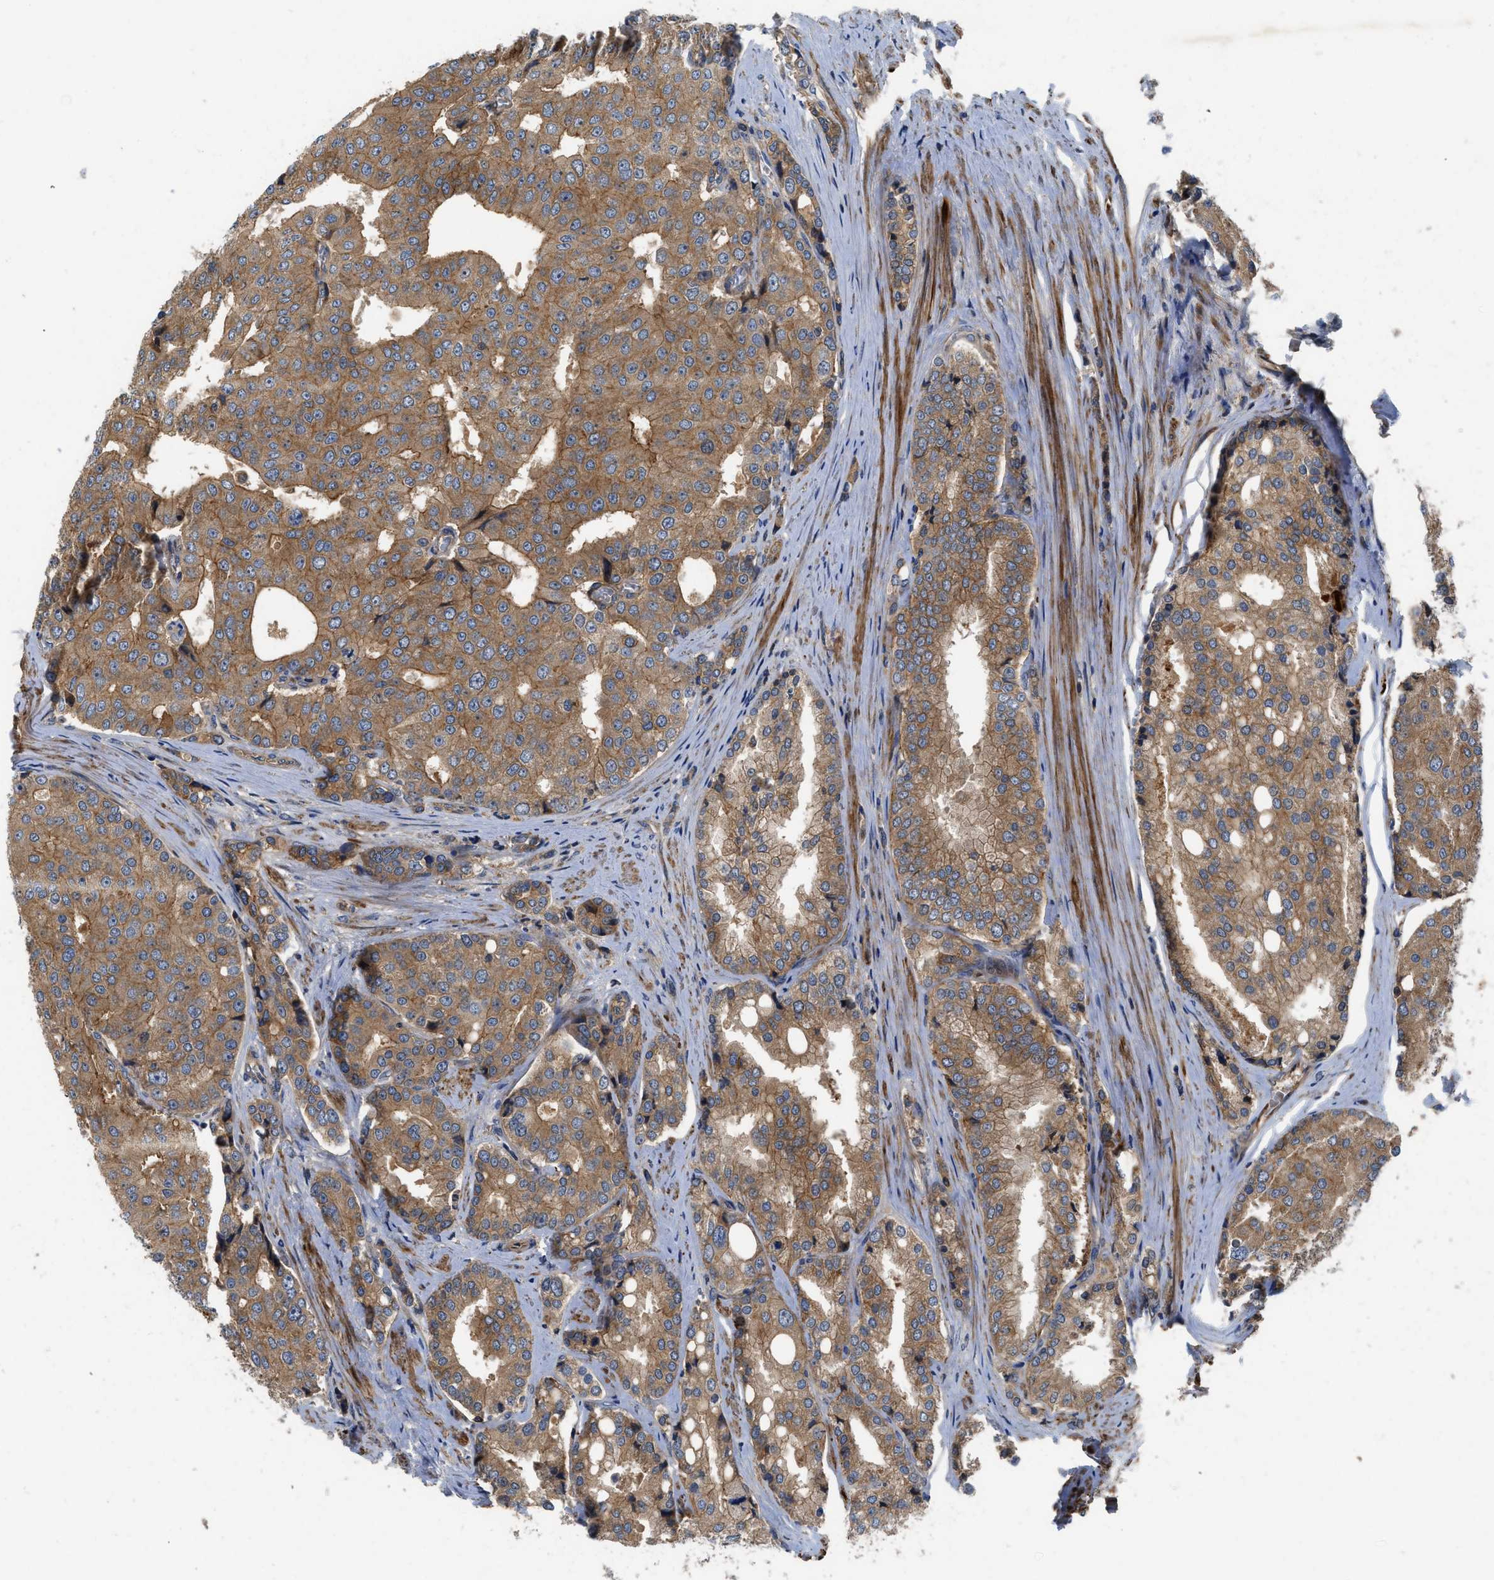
{"staining": {"intensity": "moderate", "quantity": ">75%", "location": "cytoplasmic/membranous"}, "tissue": "prostate cancer", "cell_type": "Tumor cells", "image_type": "cancer", "snomed": [{"axis": "morphology", "description": "Adenocarcinoma, High grade"}, {"axis": "topography", "description": "Prostate"}], "caption": "Tumor cells reveal moderate cytoplasmic/membranous expression in approximately >75% of cells in prostate cancer.", "gene": "CNNM3", "patient": {"sex": "male", "age": 50}}